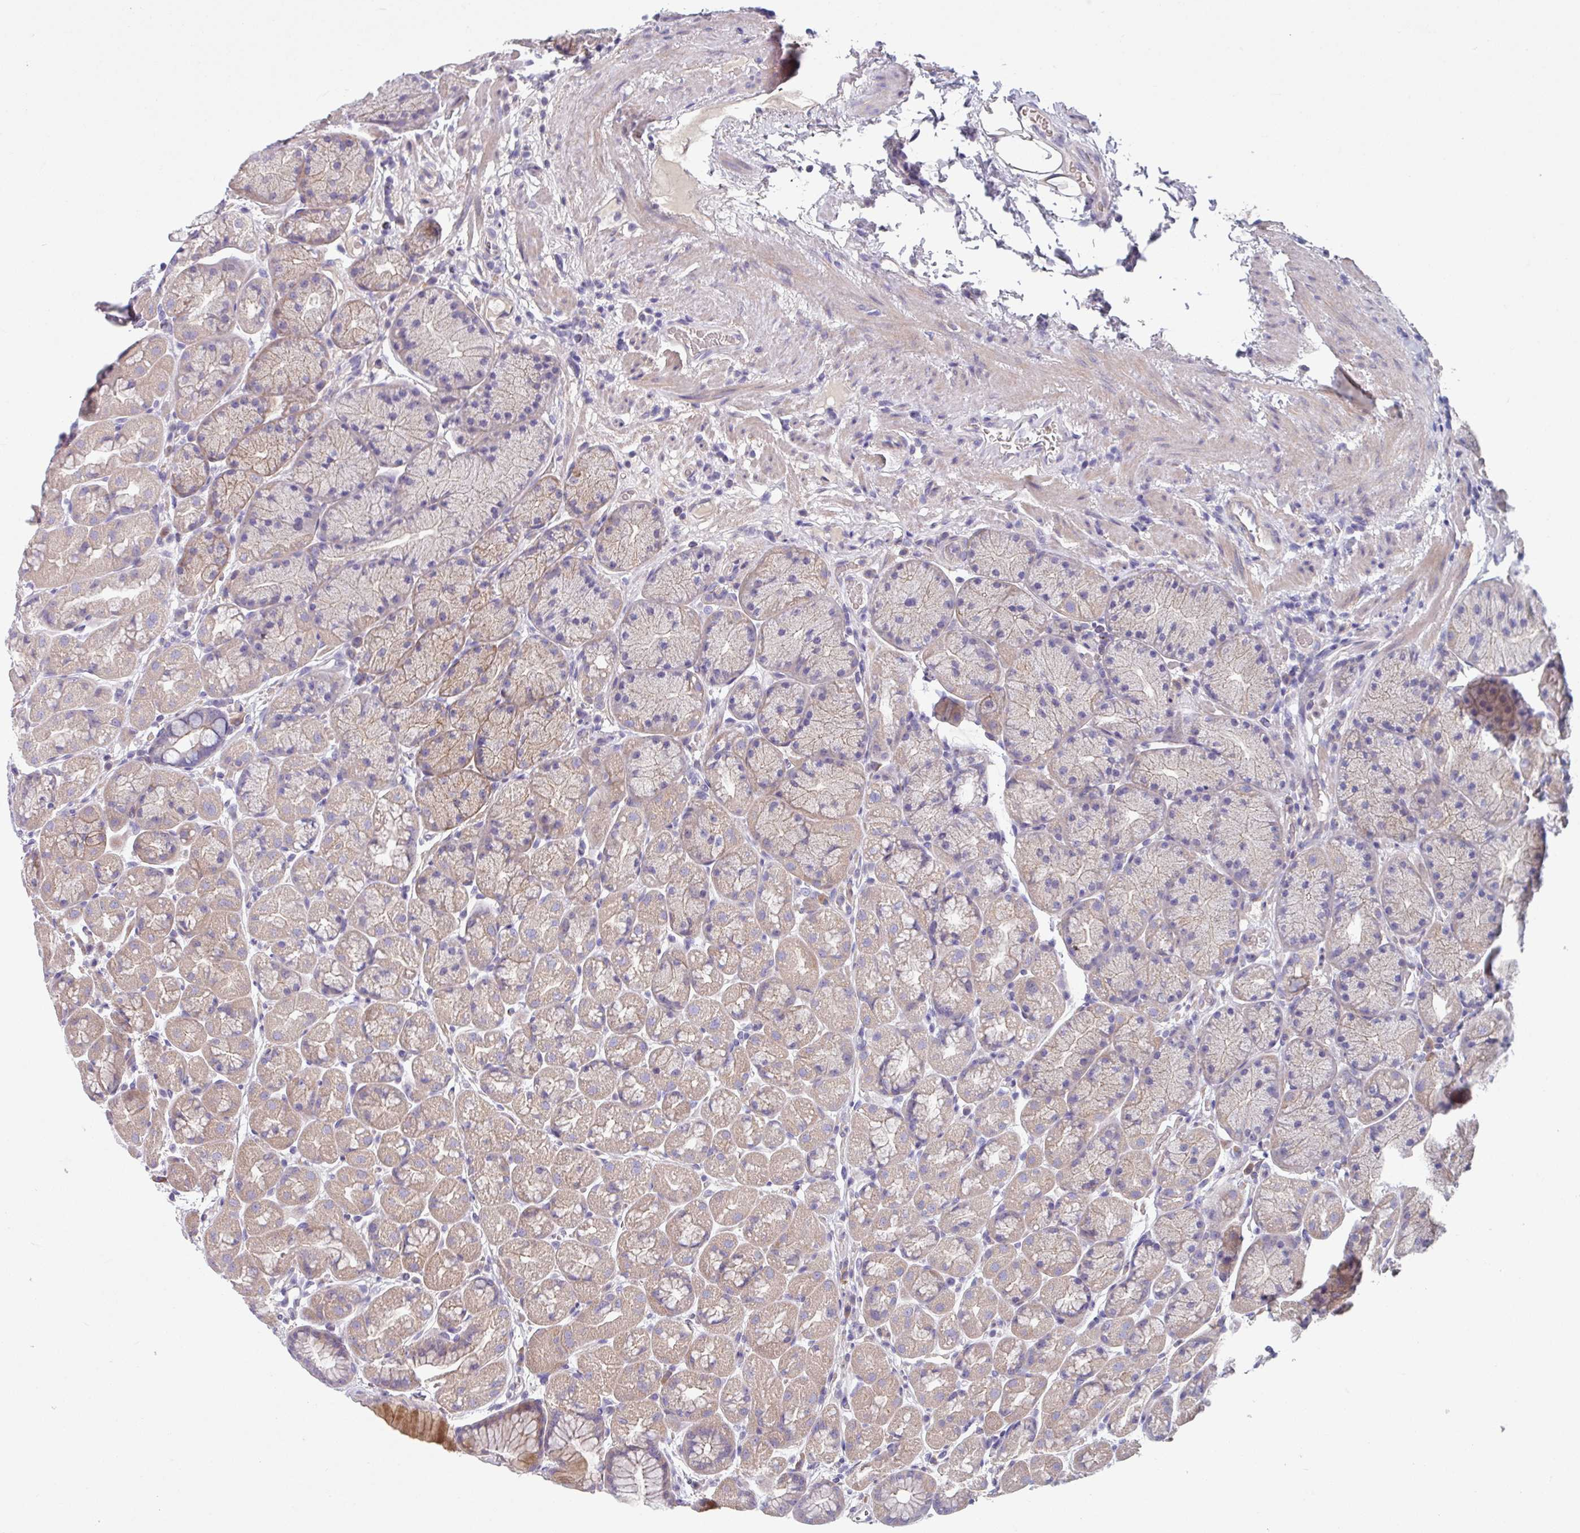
{"staining": {"intensity": "strong", "quantity": "<25%", "location": "cytoplasmic/membranous"}, "tissue": "stomach", "cell_type": "Glandular cells", "image_type": "normal", "snomed": [{"axis": "morphology", "description": "Normal tissue, NOS"}, {"axis": "topography", "description": "Stomach, lower"}], "caption": "Immunohistochemistry (IHC) micrograph of benign stomach stained for a protein (brown), which reveals medium levels of strong cytoplasmic/membranous staining in about <25% of glandular cells.", "gene": "TMEM132A", "patient": {"sex": "male", "age": 67}}